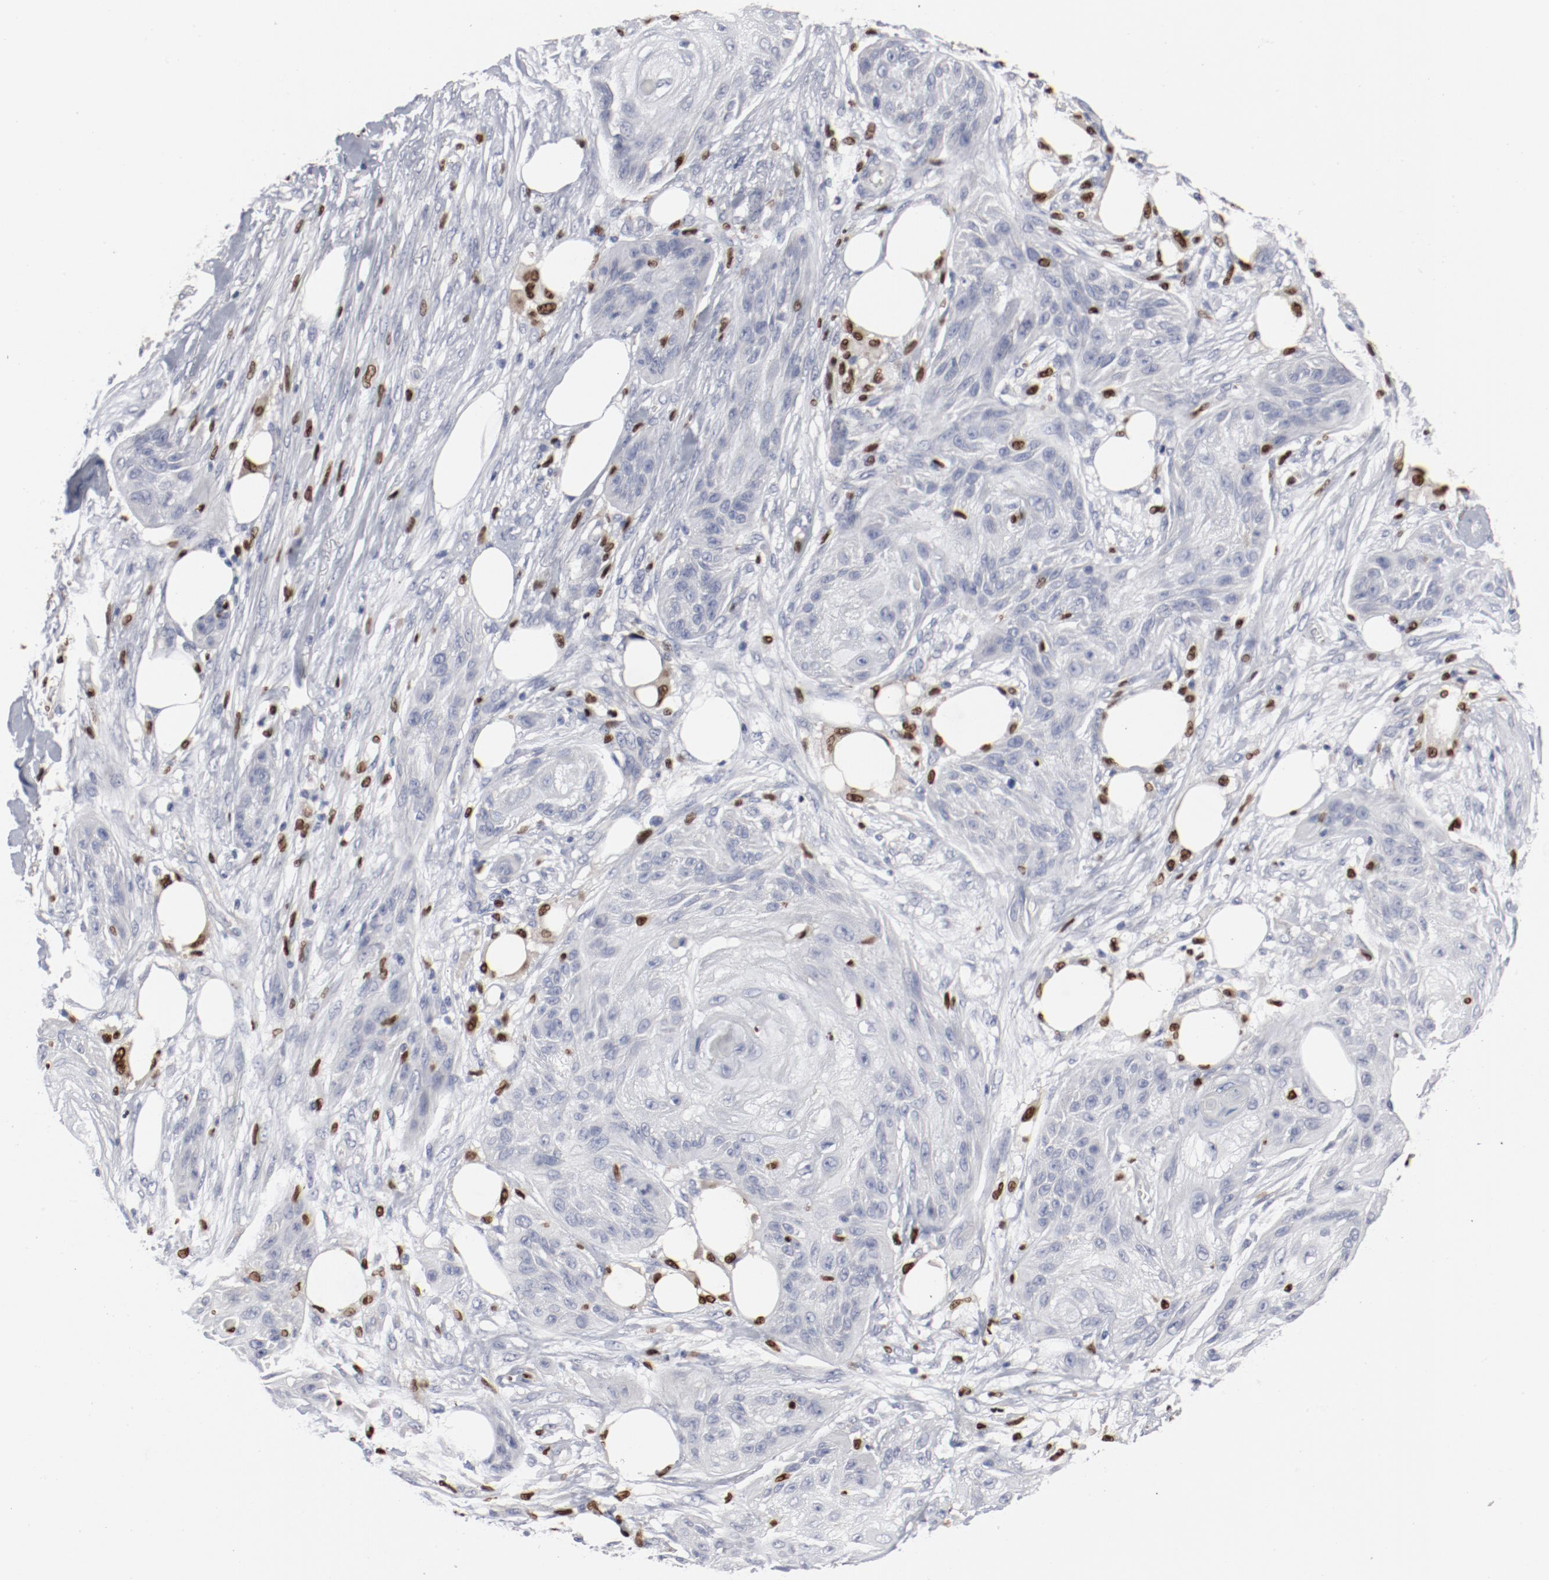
{"staining": {"intensity": "negative", "quantity": "none", "location": "none"}, "tissue": "skin cancer", "cell_type": "Tumor cells", "image_type": "cancer", "snomed": [{"axis": "morphology", "description": "Squamous cell carcinoma, NOS"}, {"axis": "topography", "description": "Skin"}], "caption": "Immunohistochemistry (IHC) photomicrograph of neoplastic tissue: human skin cancer stained with DAB displays no significant protein positivity in tumor cells. Nuclei are stained in blue.", "gene": "SPI1", "patient": {"sex": "female", "age": 88}}